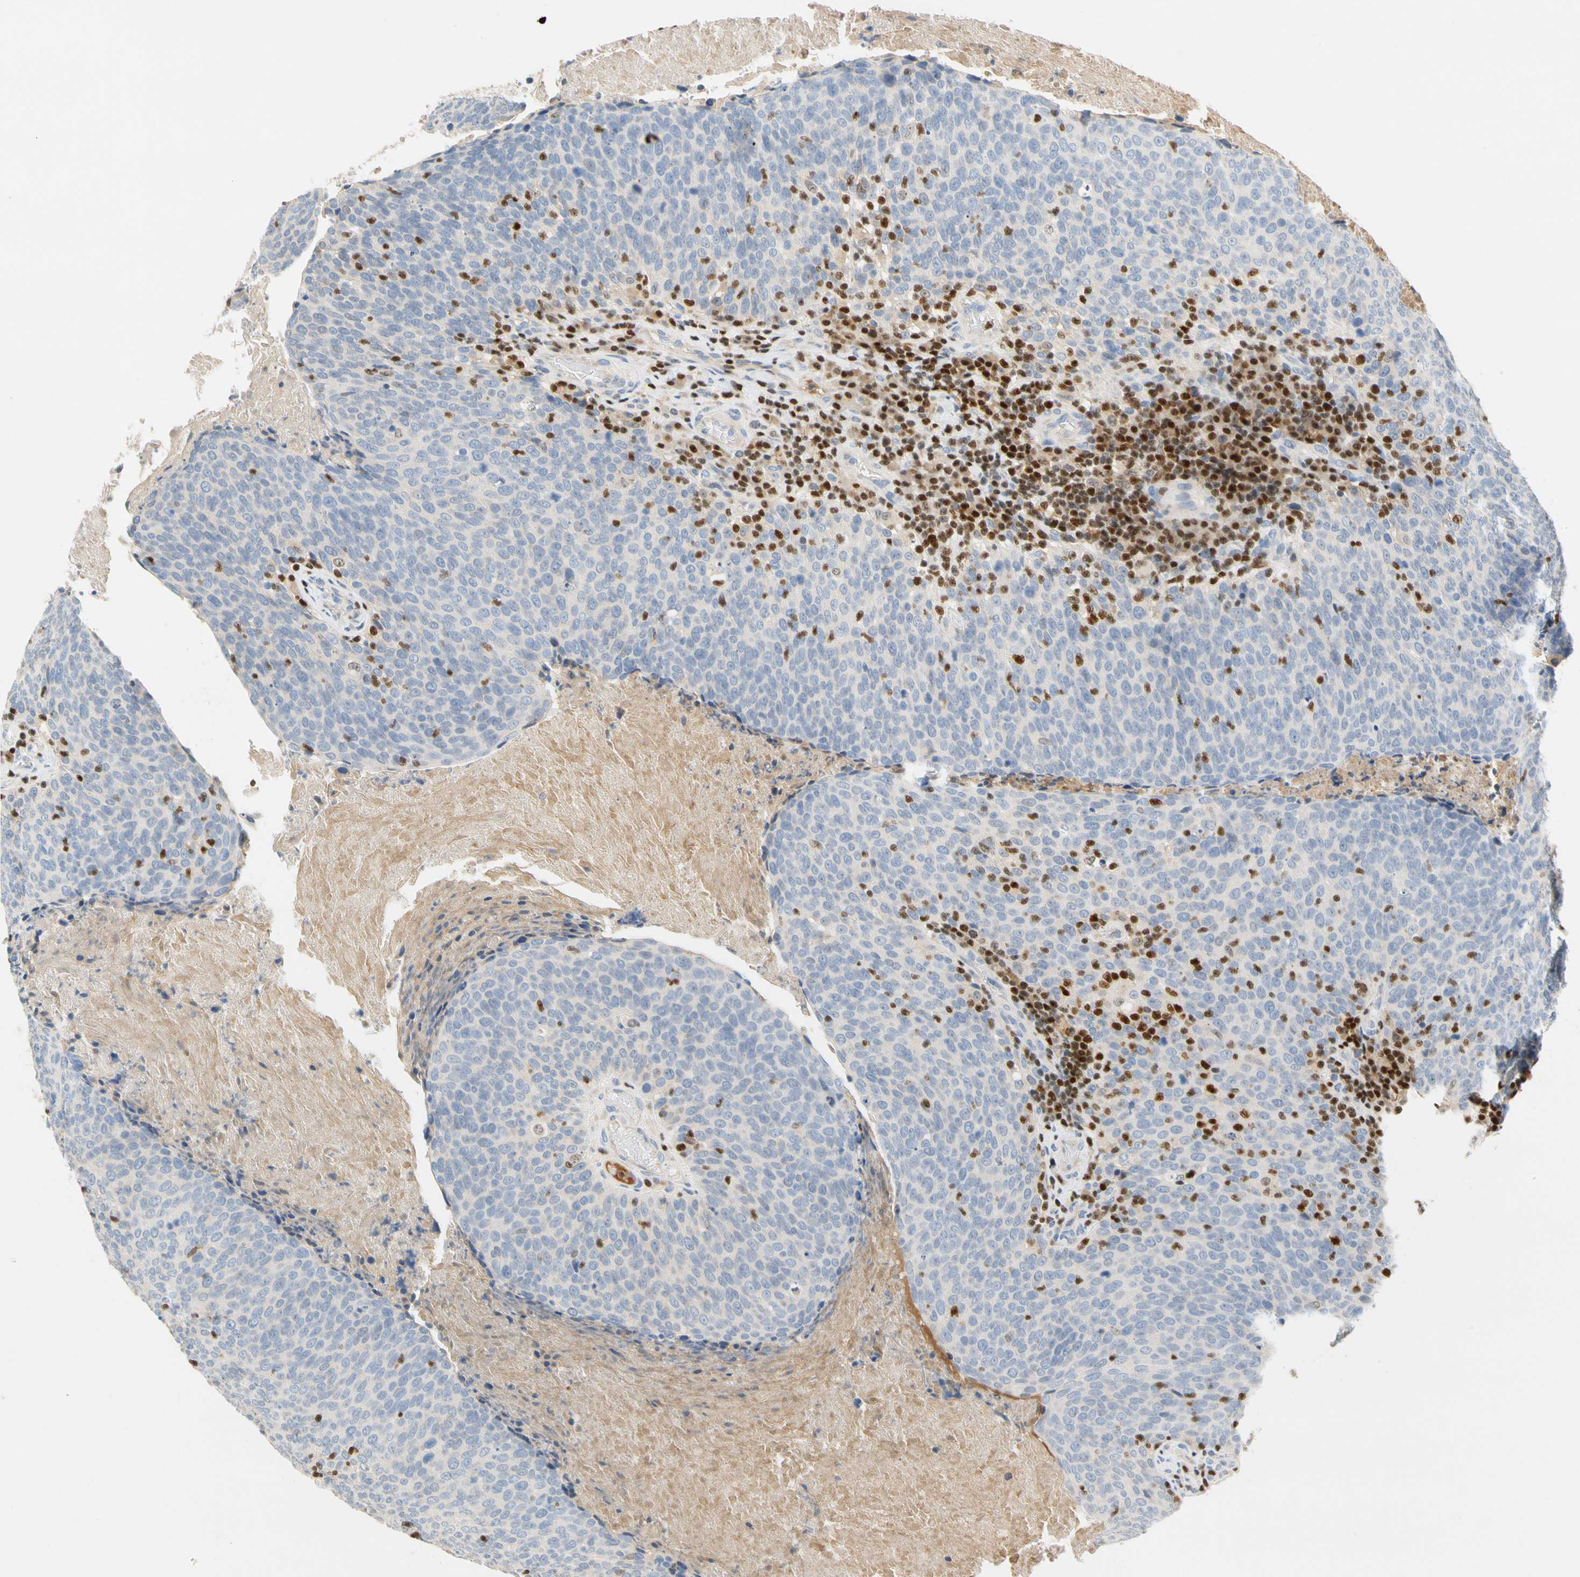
{"staining": {"intensity": "negative", "quantity": "none", "location": "none"}, "tissue": "head and neck cancer", "cell_type": "Tumor cells", "image_type": "cancer", "snomed": [{"axis": "morphology", "description": "Squamous cell carcinoma, NOS"}, {"axis": "morphology", "description": "Squamous cell carcinoma, metastatic, NOS"}, {"axis": "topography", "description": "Lymph node"}, {"axis": "topography", "description": "Head-Neck"}], "caption": "A micrograph of metastatic squamous cell carcinoma (head and neck) stained for a protein demonstrates no brown staining in tumor cells.", "gene": "SP140", "patient": {"sex": "male", "age": 62}}